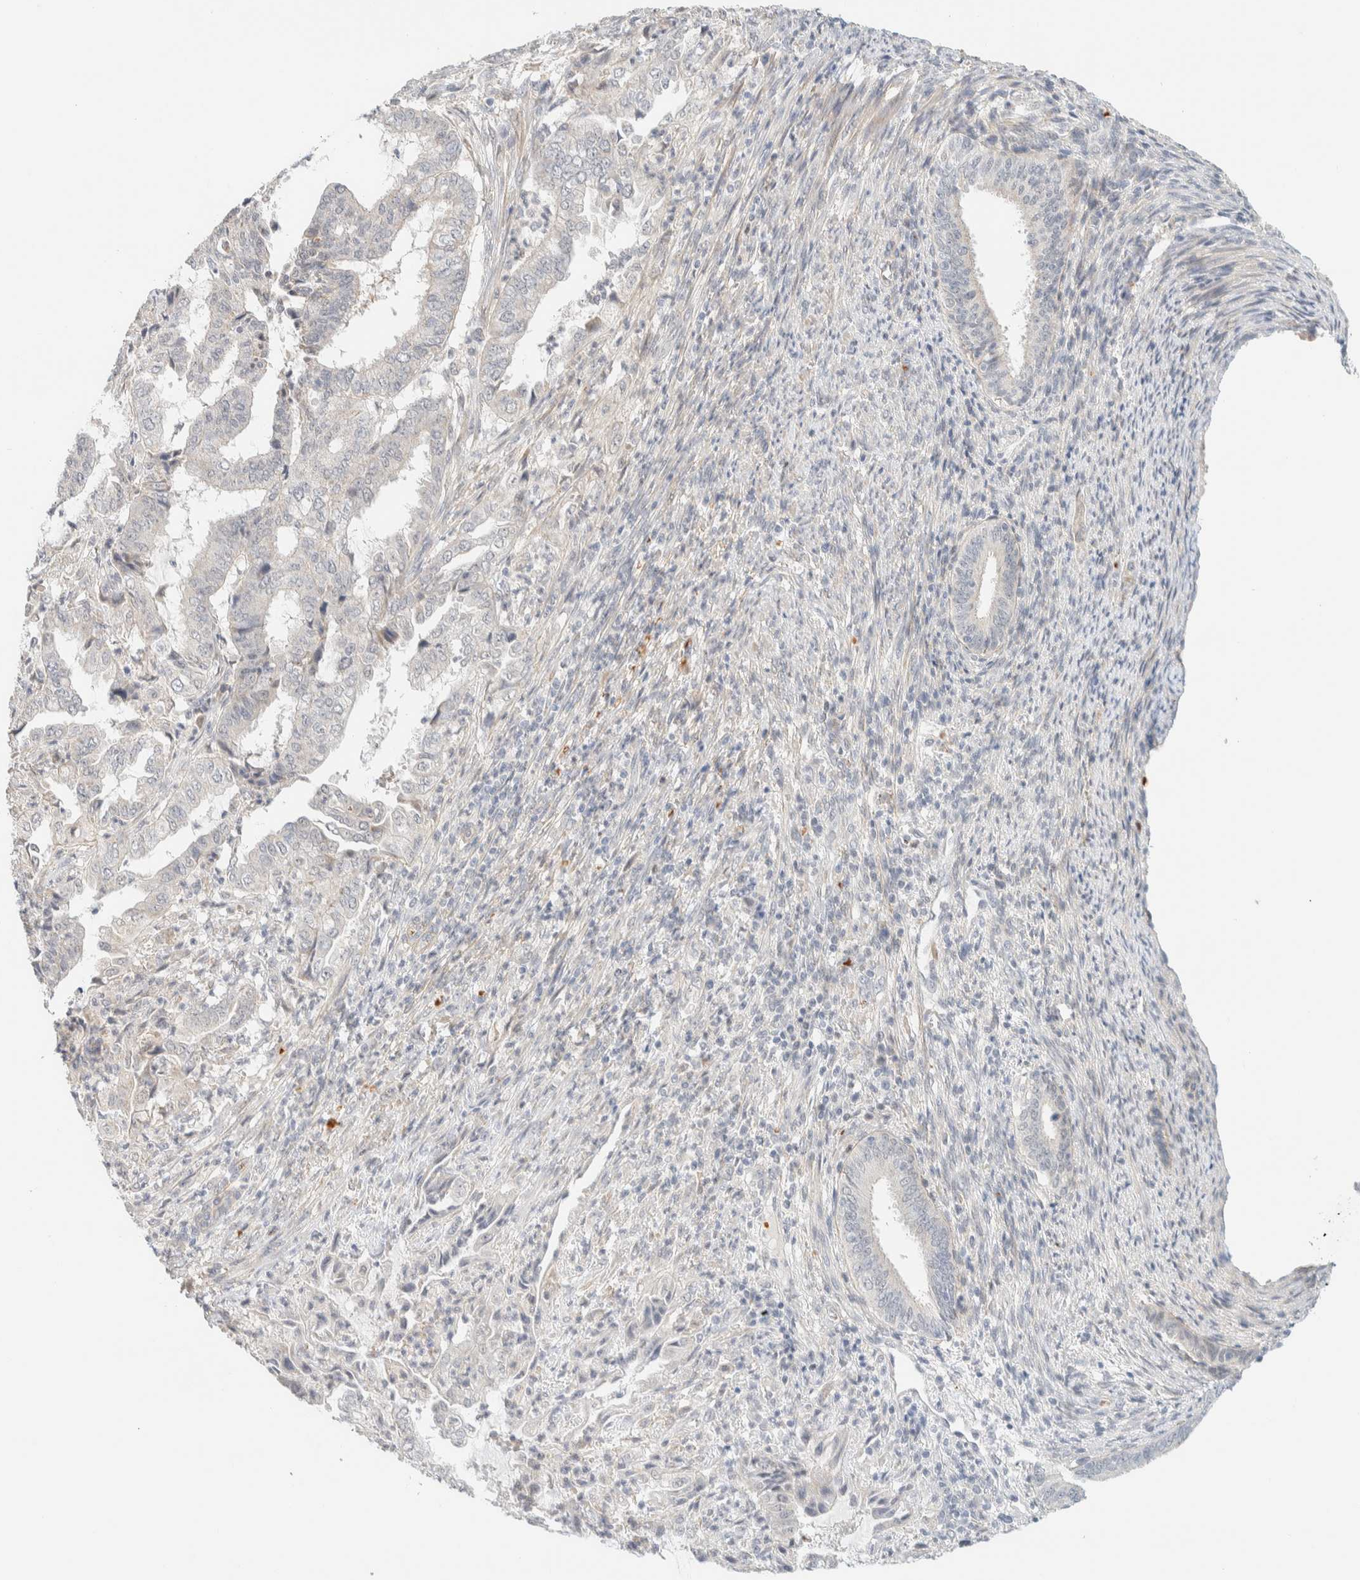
{"staining": {"intensity": "negative", "quantity": "none", "location": "none"}, "tissue": "endometrial cancer", "cell_type": "Tumor cells", "image_type": "cancer", "snomed": [{"axis": "morphology", "description": "Adenocarcinoma, NOS"}, {"axis": "topography", "description": "Endometrium"}], "caption": "There is no significant staining in tumor cells of adenocarcinoma (endometrial).", "gene": "TNK1", "patient": {"sex": "female", "age": 51}}